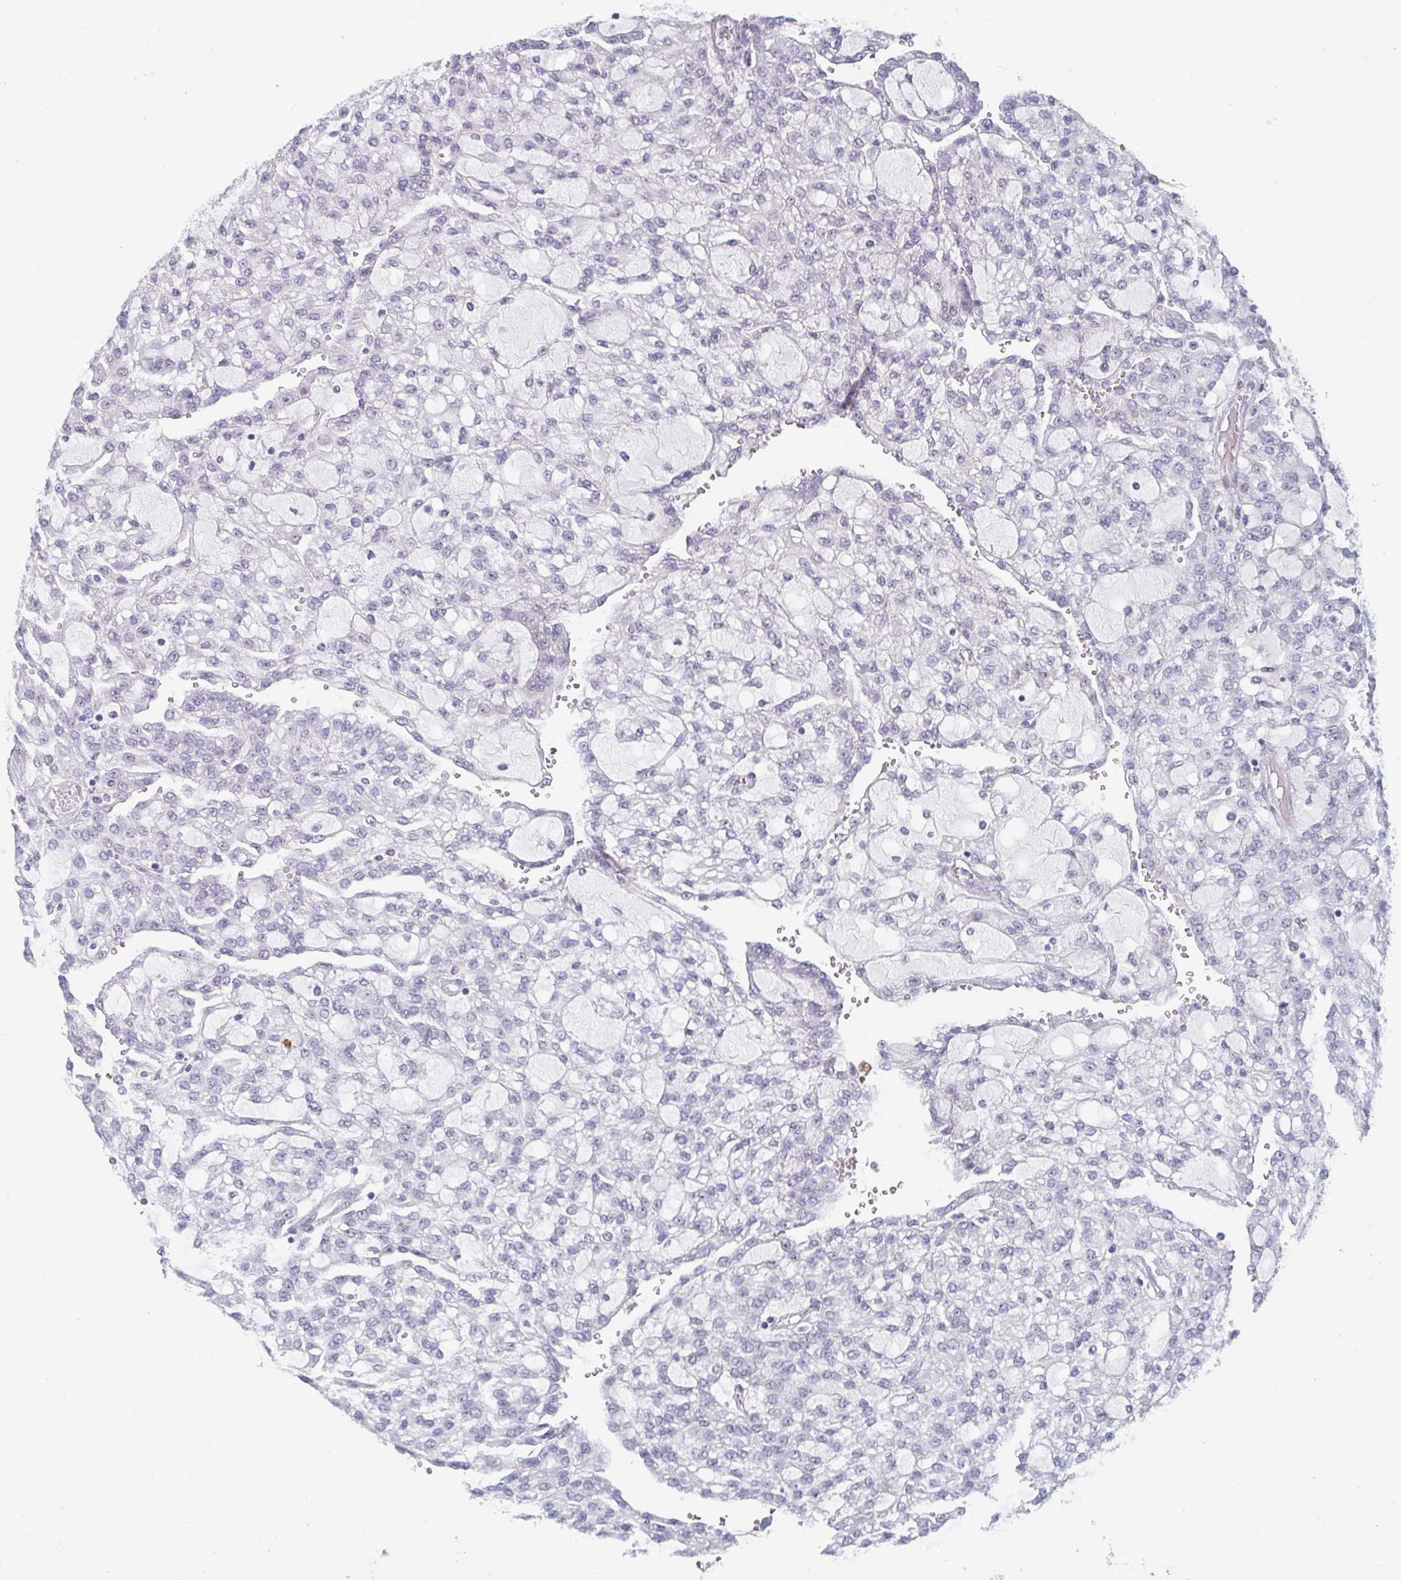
{"staining": {"intensity": "negative", "quantity": "none", "location": "none"}, "tissue": "renal cancer", "cell_type": "Tumor cells", "image_type": "cancer", "snomed": [{"axis": "morphology", "description": "Adenocarcinoma, NOS"}, {"axis": "topography", "description": "Kidney"}], "caption": "A micrograph of adenocarcinoma (renal) stained for a protein reveals no brown staining in tumor cells. (Stains: DAB immunohistochemistry with hematoxylin counter stain, Microscopy: brightfield microscopy at high magnification).", "gene": "CAMKV", "patient": {"sex": "male", "age": 63}}